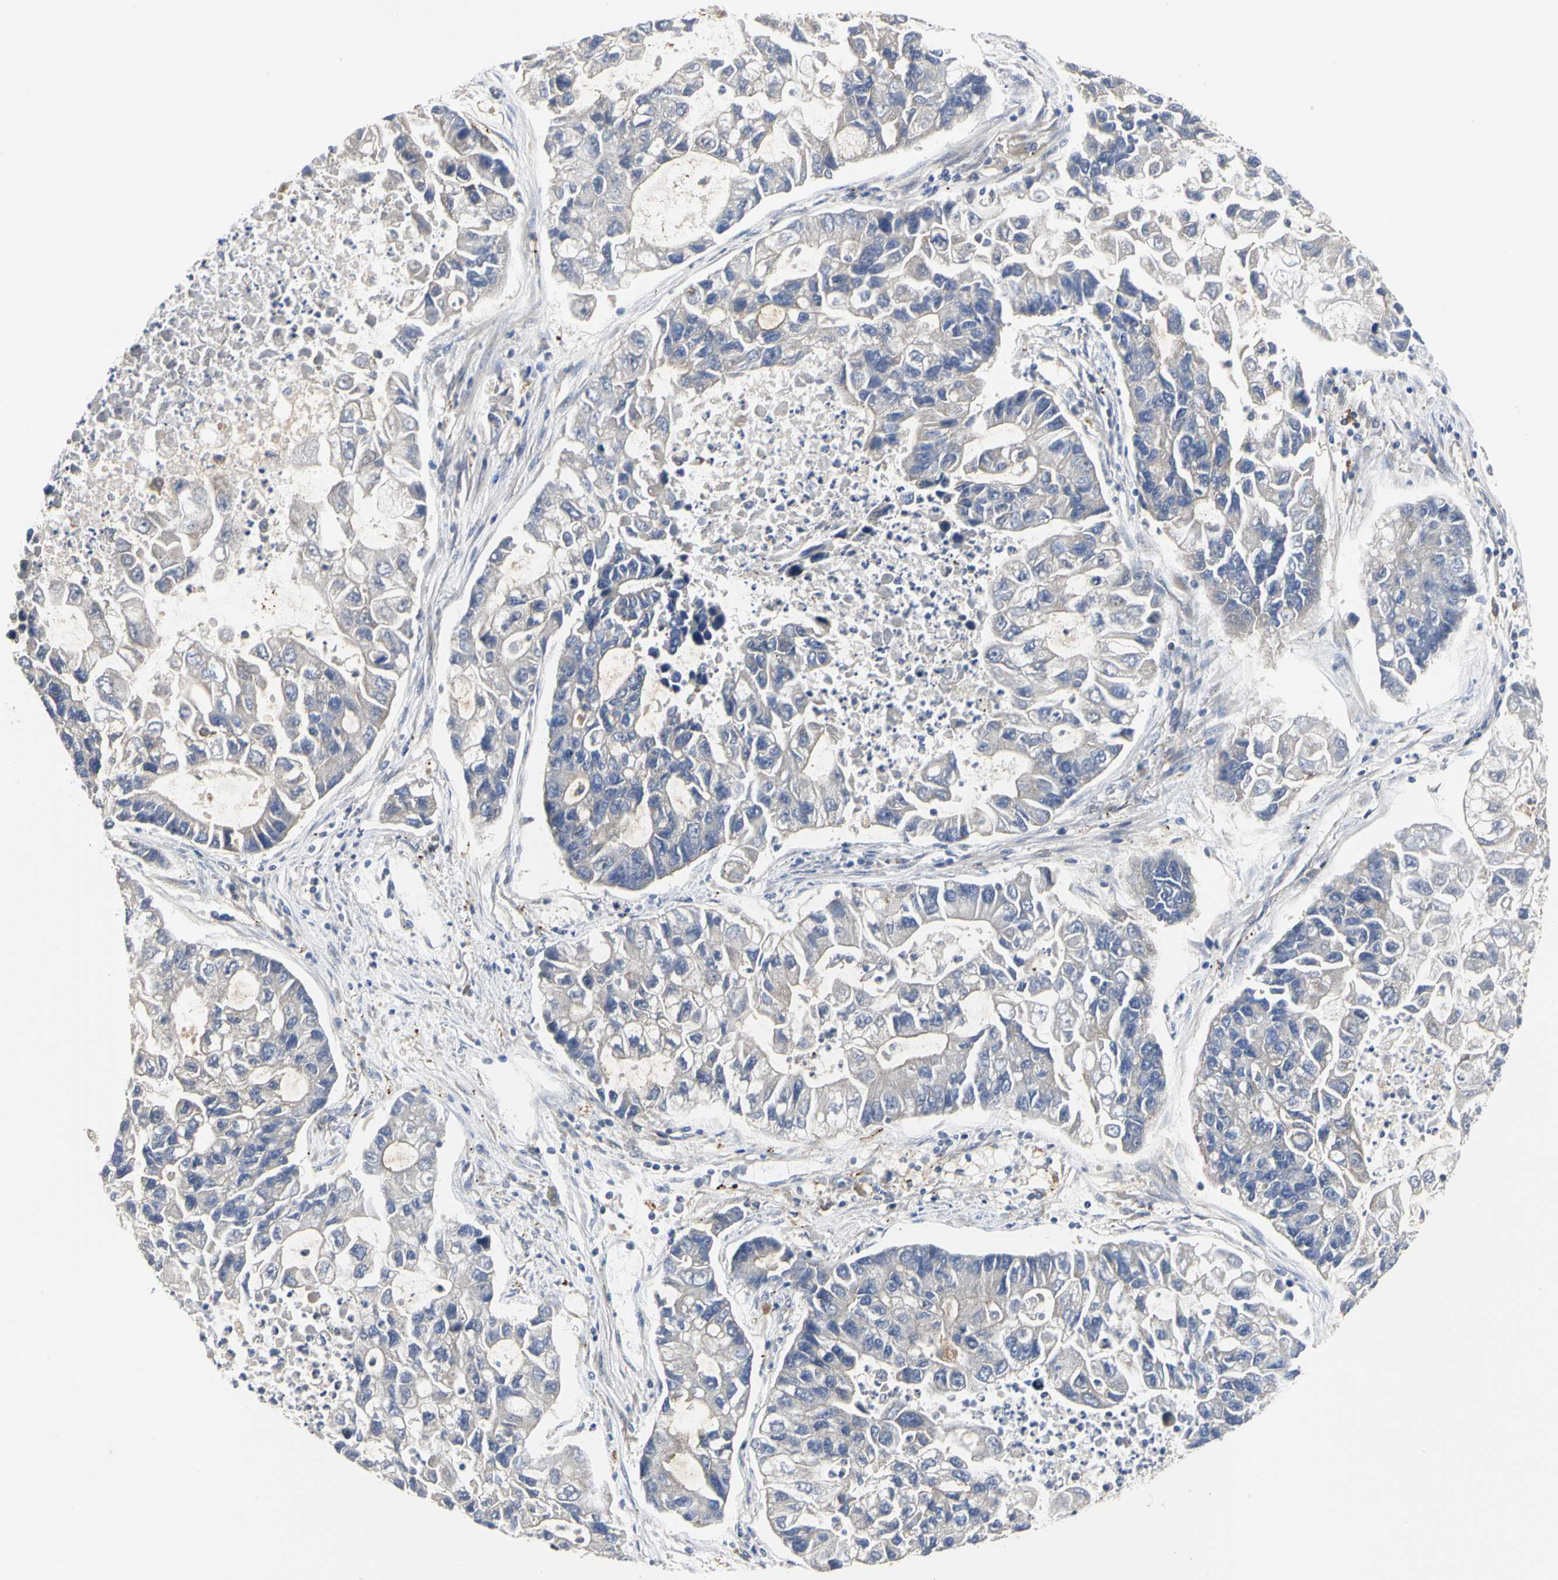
{"staining": {"intensity": "negative", "quantity": "none", "location": "none"}, "tissue": "lung cancer", "cell_type": "Tumor cells", "image_type": "cancer", "snomed": [{"axis": "morphology", "description": "Adenocarcinoma, NOS"}, {"axis": "topography", "description": "Lung"}], "caption": "The micrograph exhibits no staining of tumor cells in lung adenocarcinoma. (DAB (3,3'-diaminobenzidine) immunohistochemistry (IHC), high magnification).", "gene": "NAPG", "patient": {"sex": "female", "age": 51}}